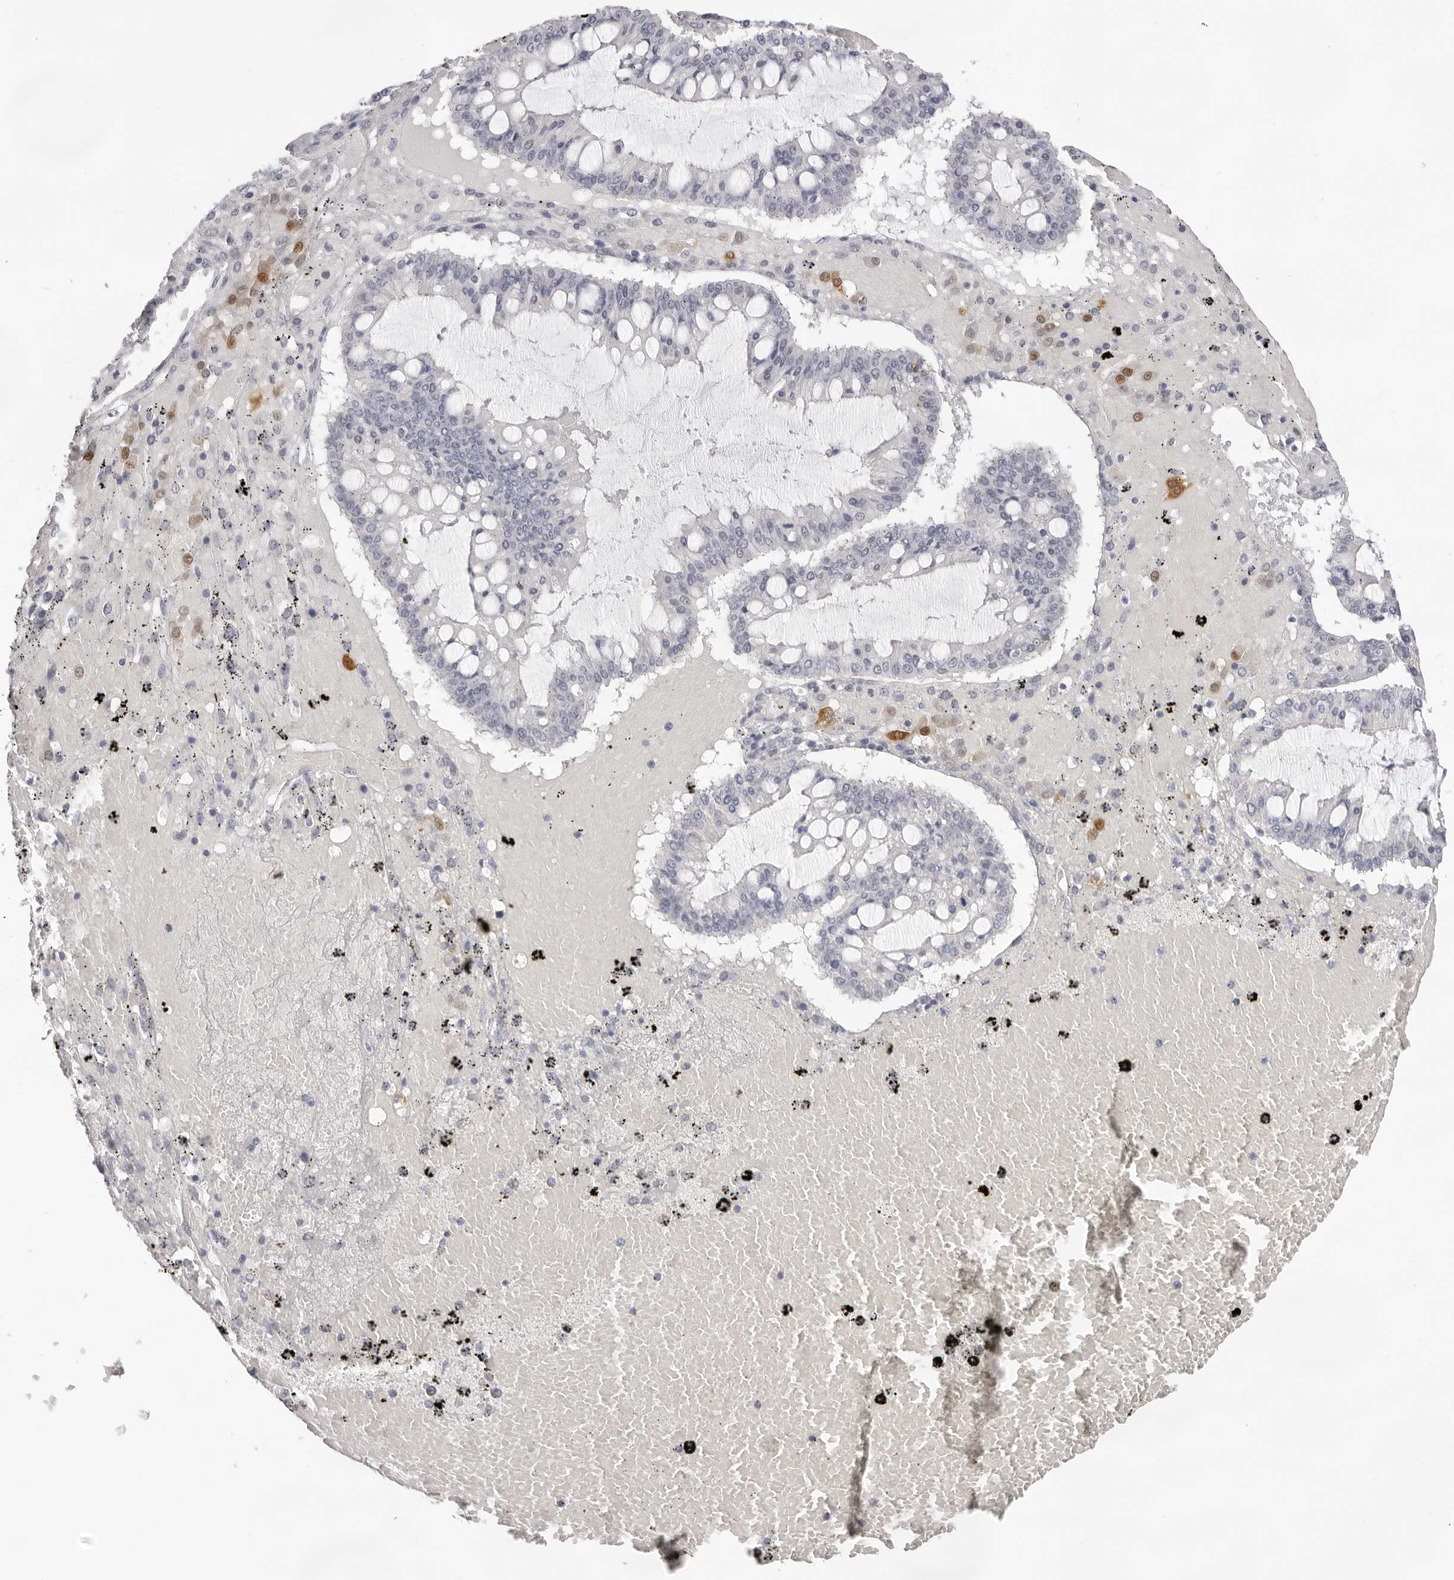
{"staining": {"intensity": "negative", "quantity": "none", "location": "none"}, "tissue": "ovarian cancer", "cell_type": "Tumor cells", "image_type": "cancer", "snomed": [{"axis": "morphology", "description": "Cystadenocarcinoma, mucinous, NOS"}, {"axis": "topography", "description": "Ovary"}], "caption": "The immunohistochemistry (IHC) micrograph has no significant staining in tumor cells of mucinous cystadenocarcinoma (ovarian) tissue.", "gene": "FDPS", "patient": {"sex": "female", "age": 73}}